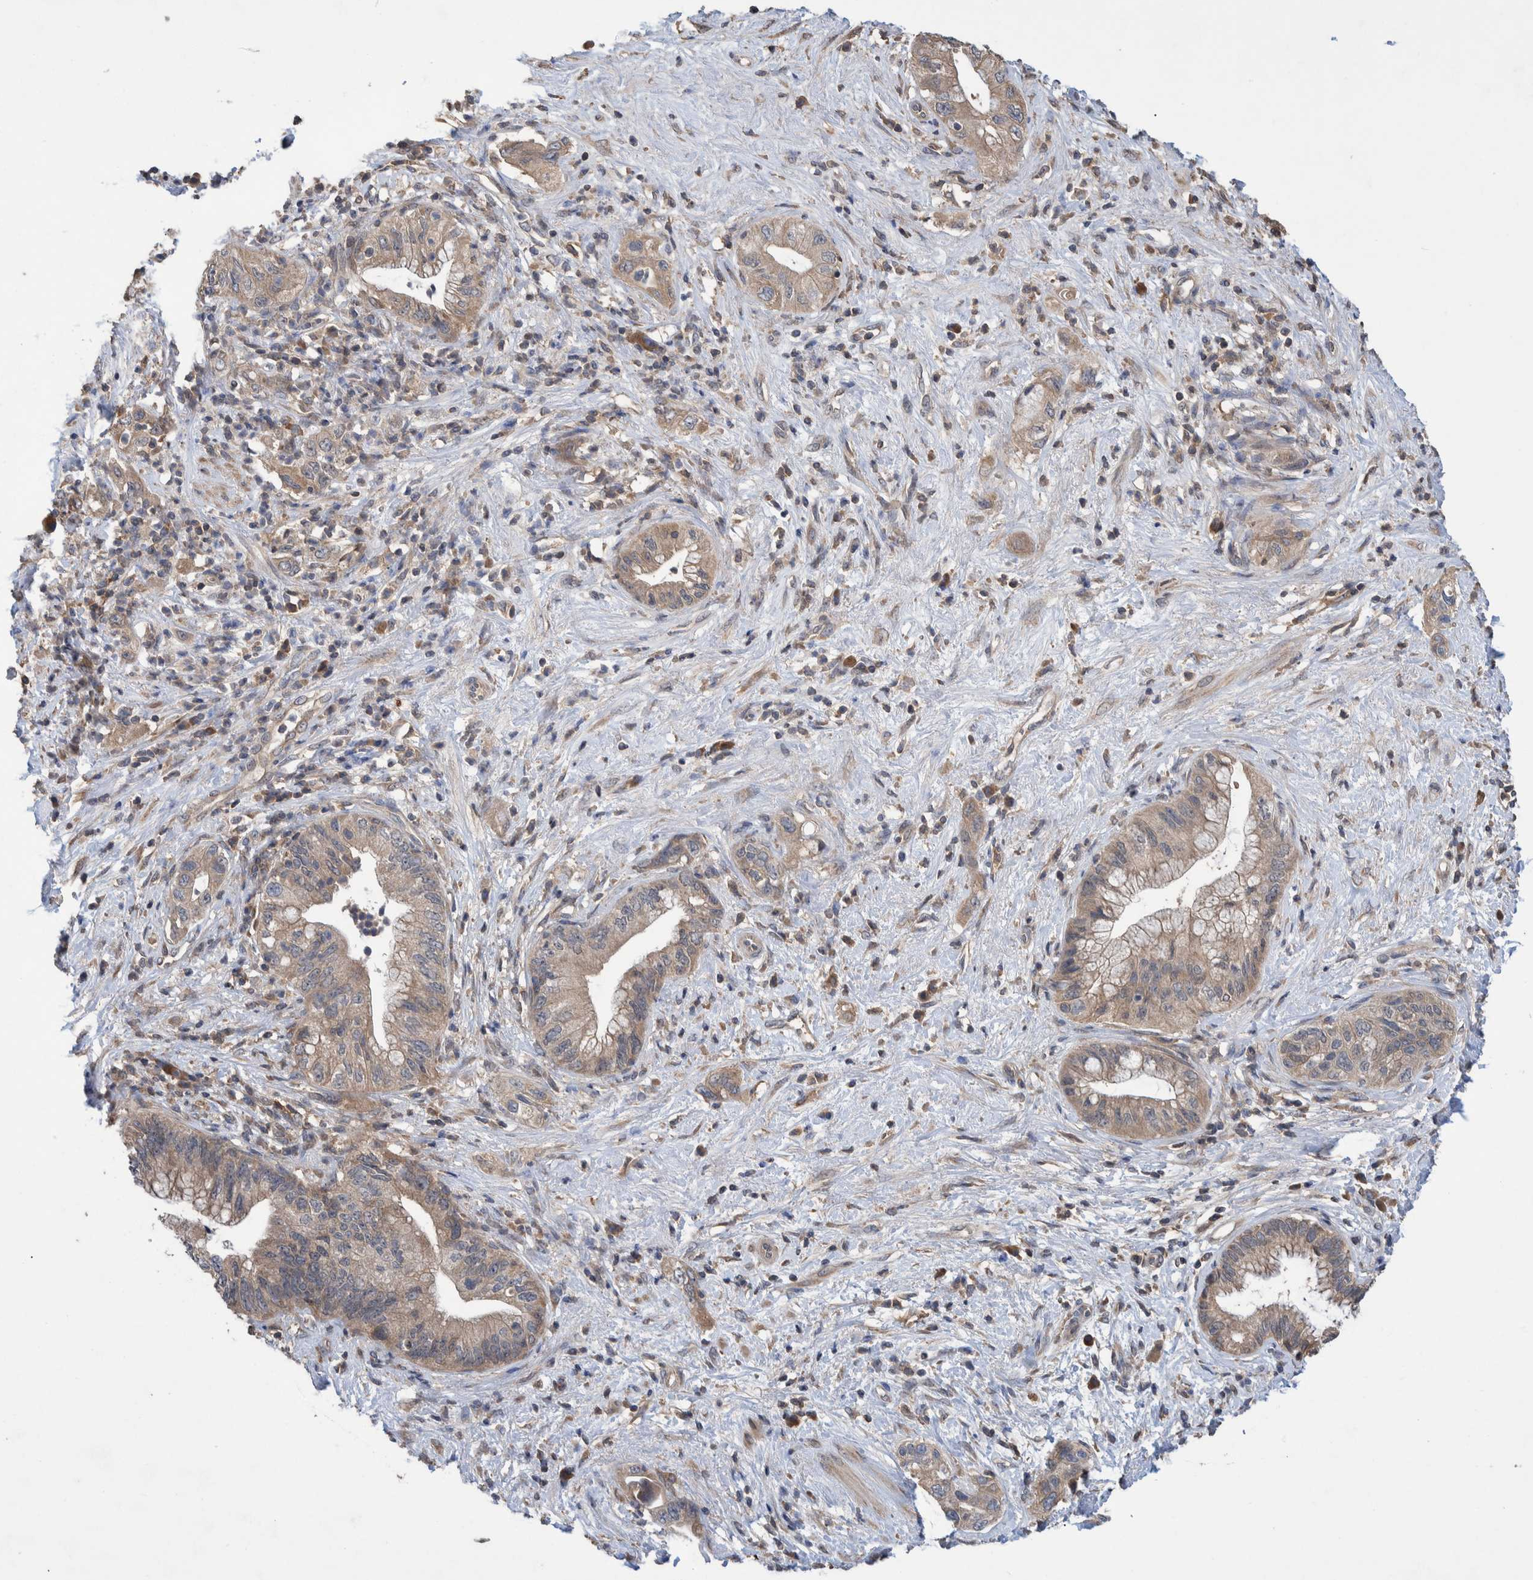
{"staining": {"intensity": "weak", "quantity": ">75%", "location": "cytoplasmic/membranous"}, "tissue": "pancreatic cancer", "cell_type": "Tumor cells", "image_type": "cancer", "snomed": [{"axis": "morphology", "description": "Adenocarcinoma, NOS"}, {"axis": "topography", "description": "Pancreas"}], "caption": "High-magnification brightfield microscopy of pancreatic cancer stained with DAB (brown) and counterstained with hematoxylin (blue). tumor cells exhibit weak cytoplasmic/membranous positivity is present in about>75% of cells.", "gene": "PLPBP", "patient": {"sex": "female", "age": 73}}